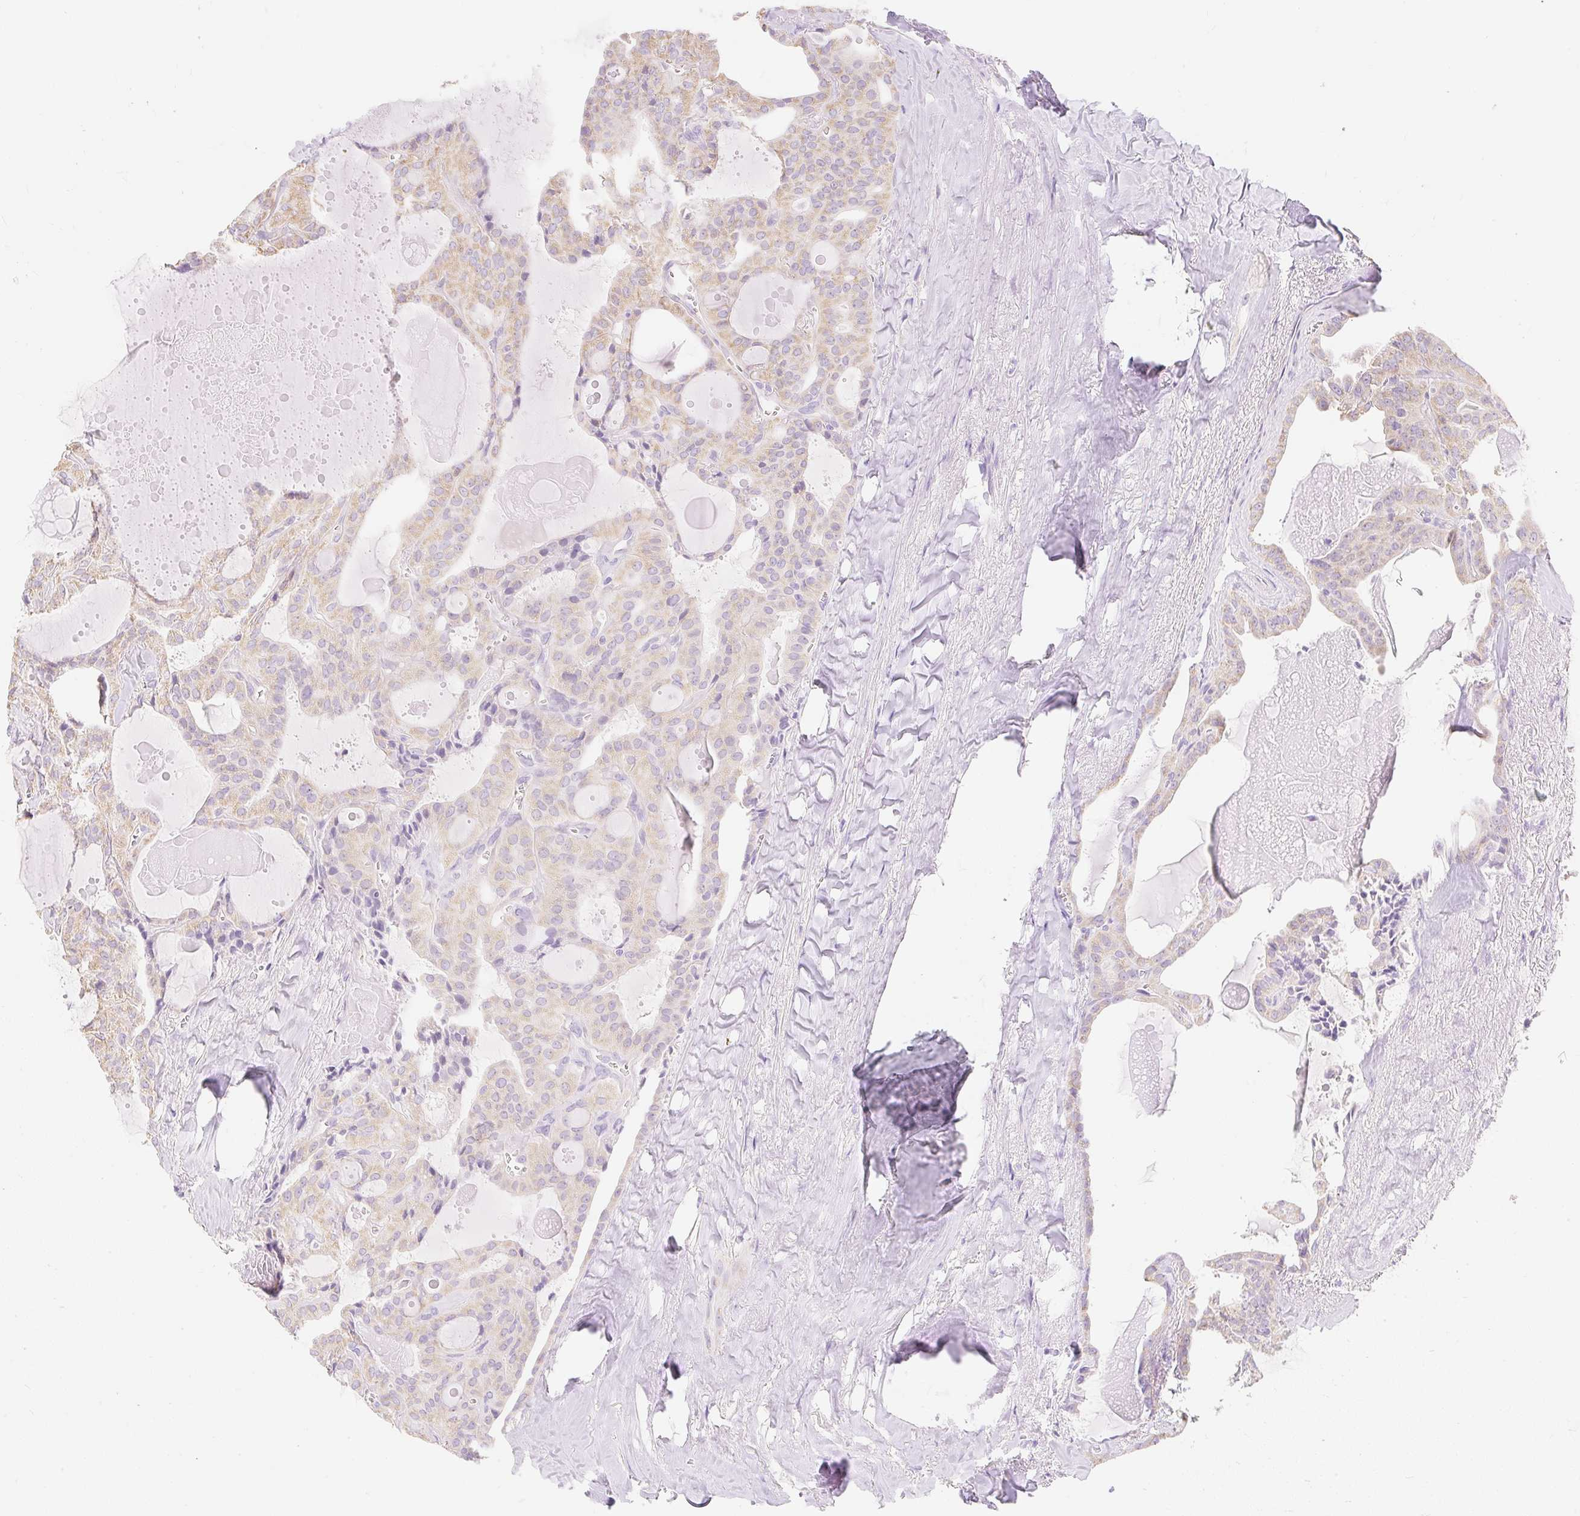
{"staining": {"intensity": "weak", "quantity": ">75%", "location": "cytoplasmic/membranous"}, "tissue": "thyroid cancer", "cell_type": "Tumor cells", "image_type": "cancer", "snomed": [{"axis": "morphology", "description": "Papillary adenocarcinoma, NOS"}, {"axis": "topography", "description": "Thyroid gland"}], "caption": "Tumor cells display low levels of weak cytoplasmic/membranous positivity in about >75% of cells in thyroid cancer.", "gene": "DHX35", "patient": {"sex": "male", "age": 52}}